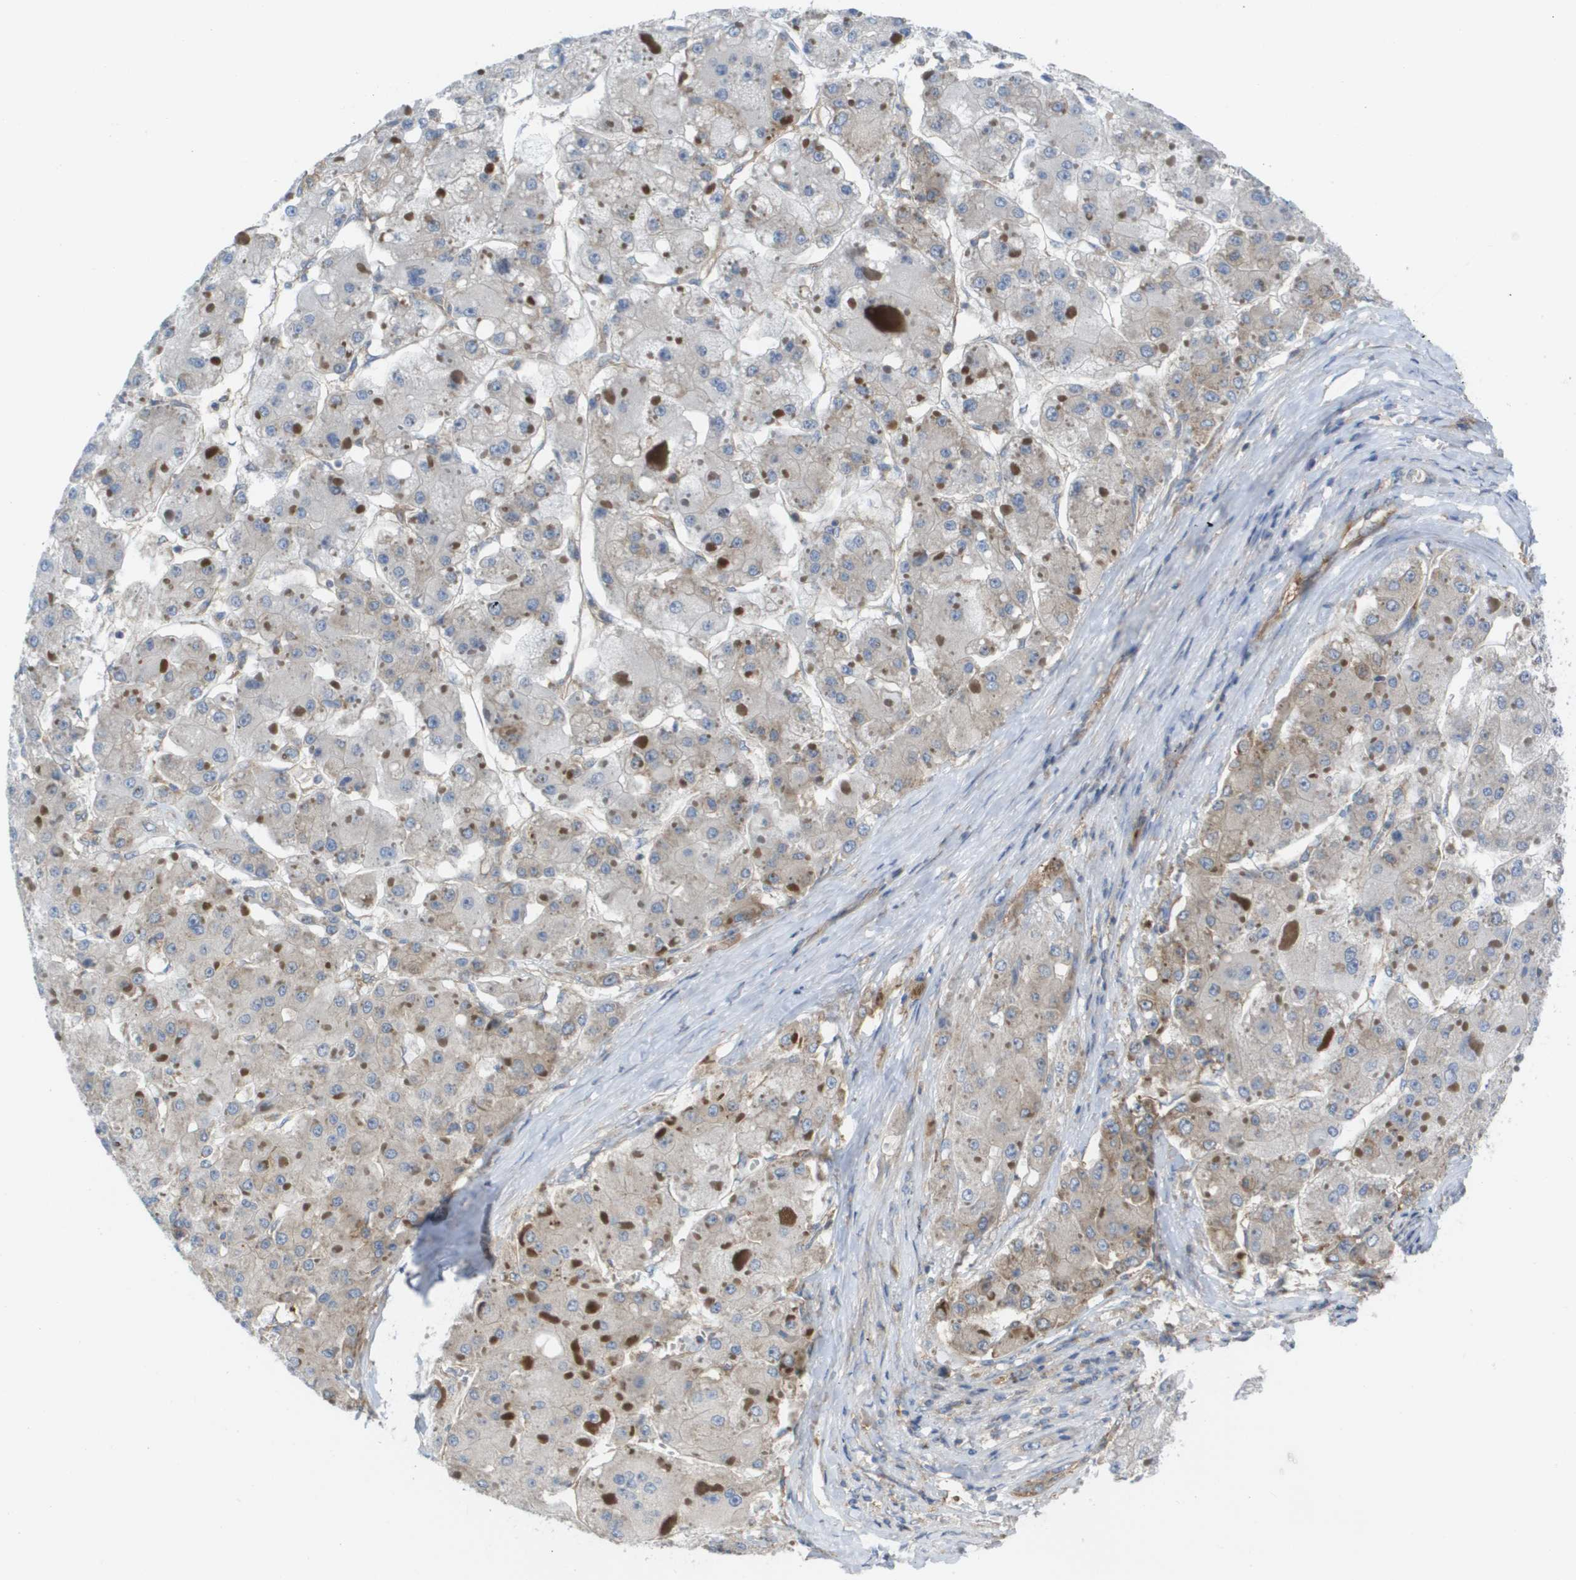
{"staining": {"intensity": "weak", "quantity": "<25%", "location": "cytoplasmic/membranous"}, "tissue": "liver cancer", "cell_type": "Tumor cells", "image_type": "cancer", "snomed": [{"axis": "morphology", "description": "Carcinoma, Hepatocellular, NOS"}, {"axis": "topography", "description": "Liver"}], "caption": "This is an immunohistochemistry micrograph of hepatocellular carcinoma (liver). There is no staining in tumor cells.", "gene": "EIF4G2", "patient": {"sex": "female", "age": 73}}